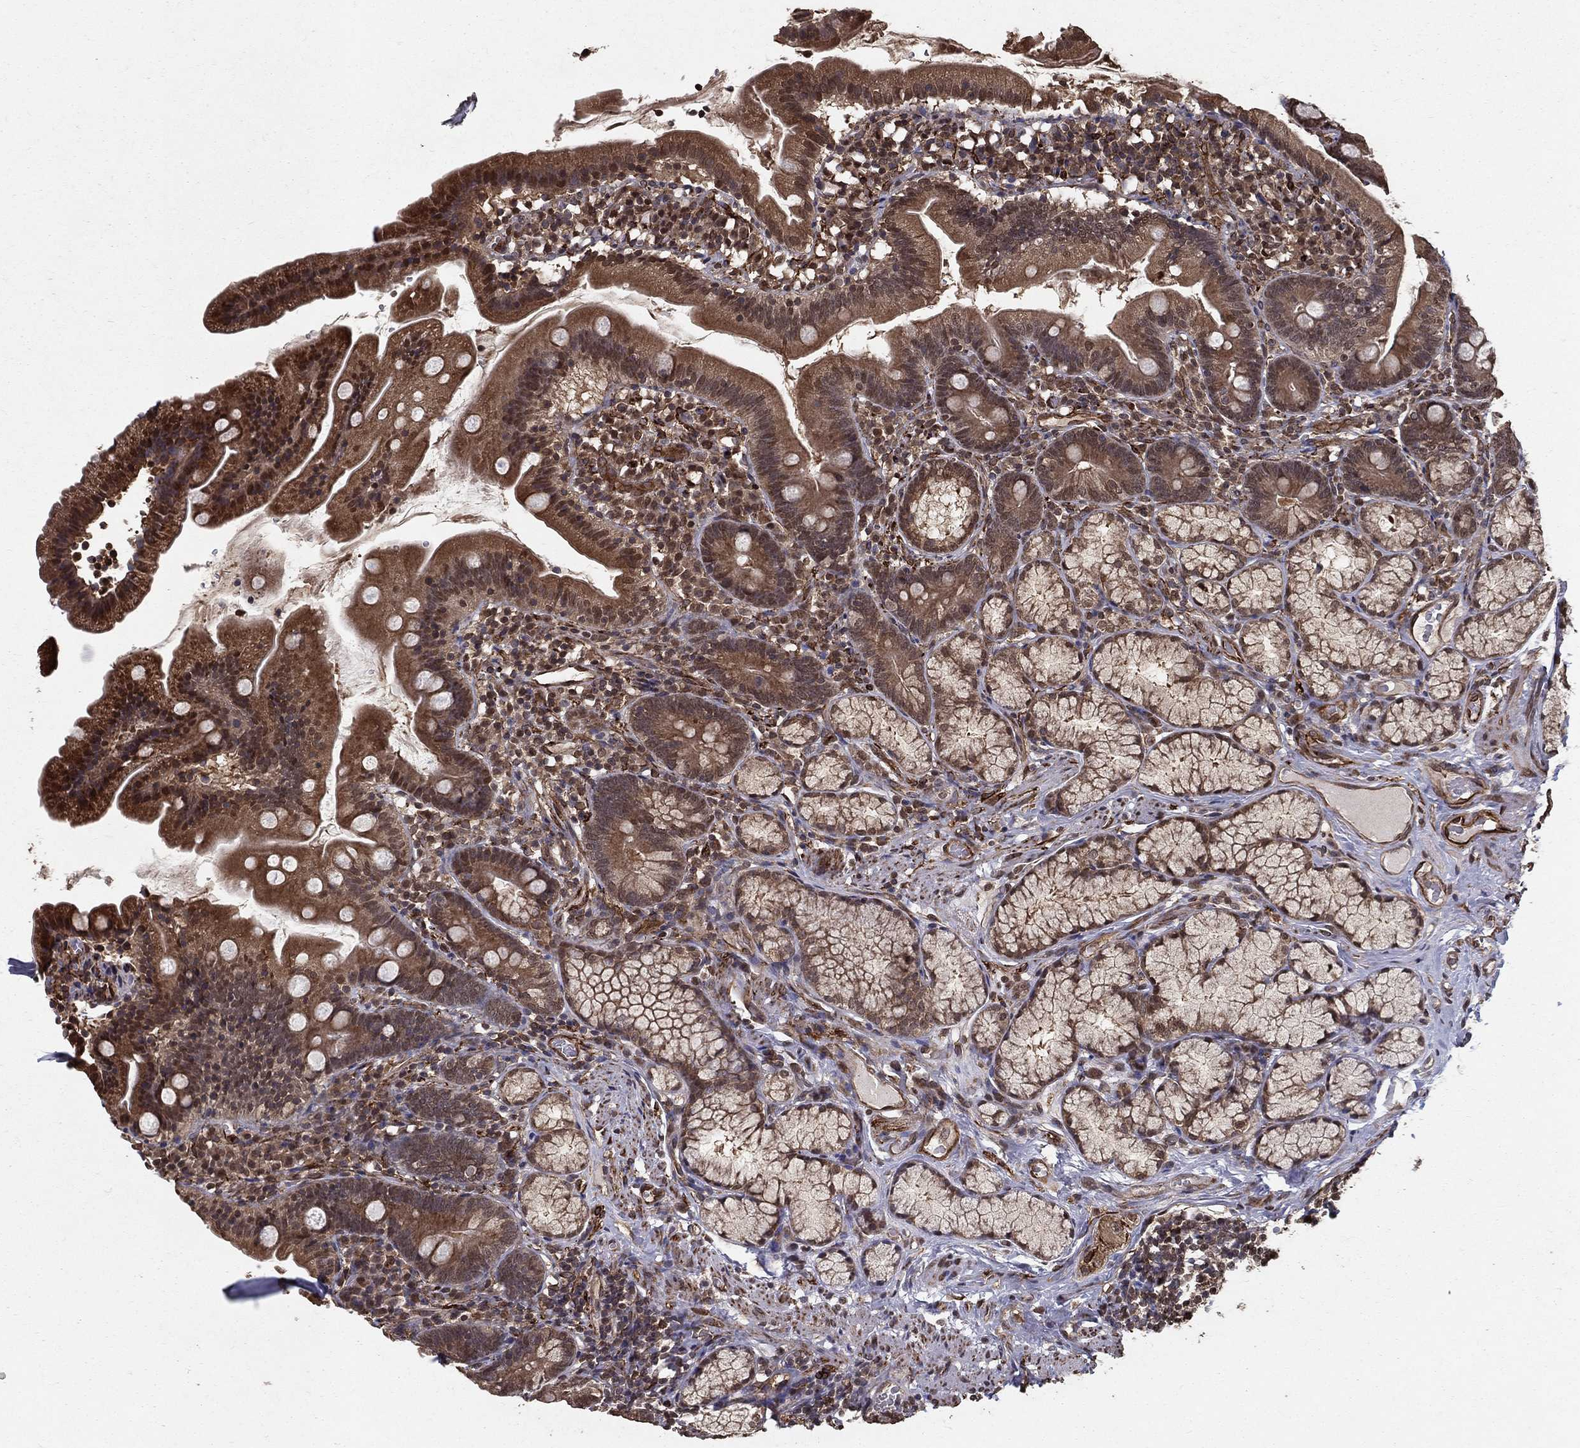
{"staining": {"intensity": "moderate", "quantity": ">75%", "location": "cytoplasmic/membranous,nuclear"}, "tissue": "duodenum", "cell_type": "Glandular cells", "image_type": "normal", "snomed": [{"axis": "morphology", "description": "Normal tissue, NOS"}, {"axis": "topography", "description": "Duodenum"}], "caption": "The photomicrograph displays immunohistochemical staining of benign duodenum. There is moderate cytoplasmic/membranous,nuclear positivity is appreciated in about >75% of glandular cells.", "gene": "CERS2", "patient": {"sex": "female", "age": 67}}